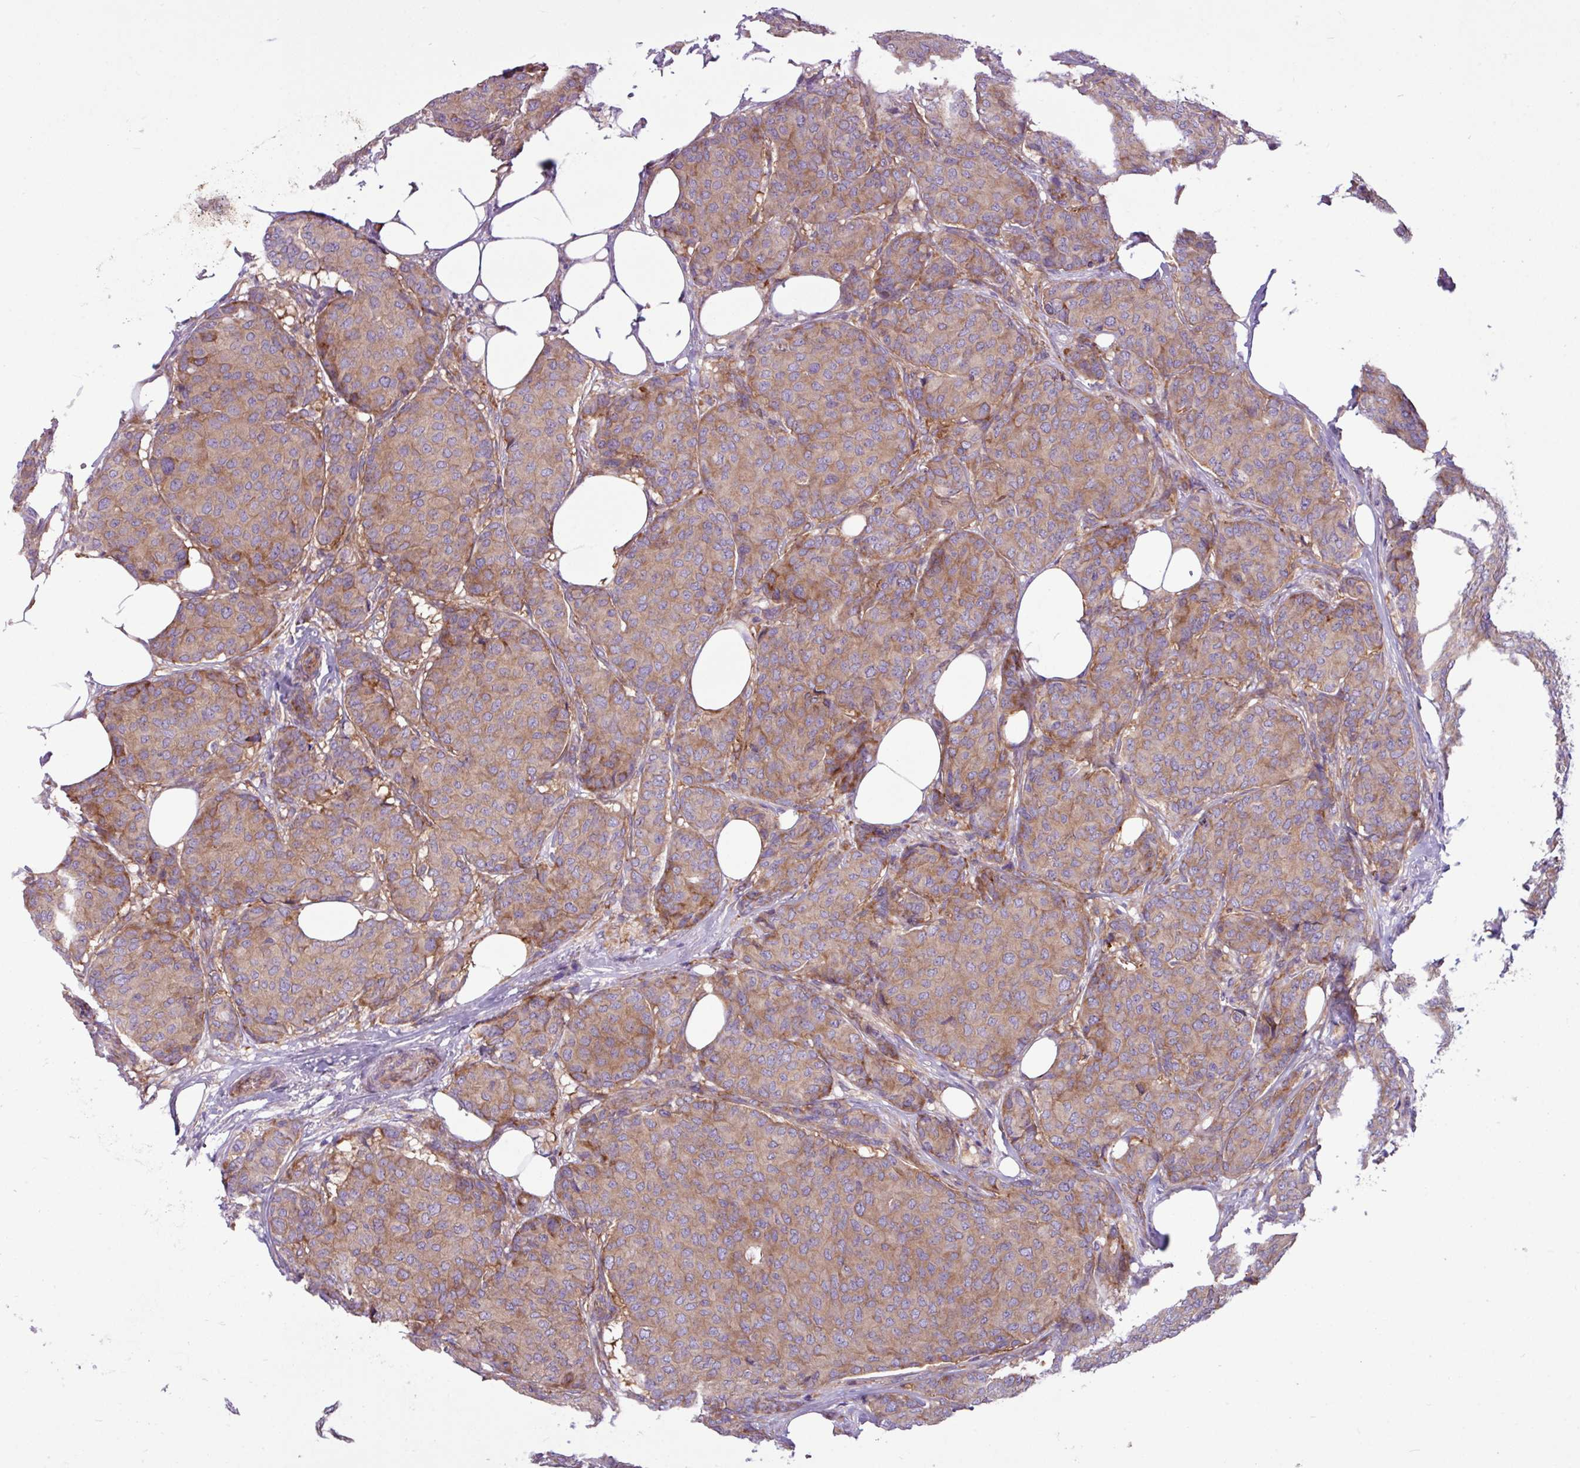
{"staining": {"intensity": "moderate", "quantity": ">75%", "location": "cytoplasmic/membranous"}, "tissue": "breast cancer", "cell_type": "Tumor cells", "image_type": "cancer", "snomed": [{"axis": "morphology", "description": "Duct carcinoma"}, {"axis": "topography", "description": "Breast"}], "caption": "Immunohistochemical staining of breast invasive ductal carcinoma shows medium levels of moderate cytoplasmic/membranous protein expression in approximately >75% of tumor cells.", "gene": "MROH2A", "patient": {"sex": "female", "age": 75}}